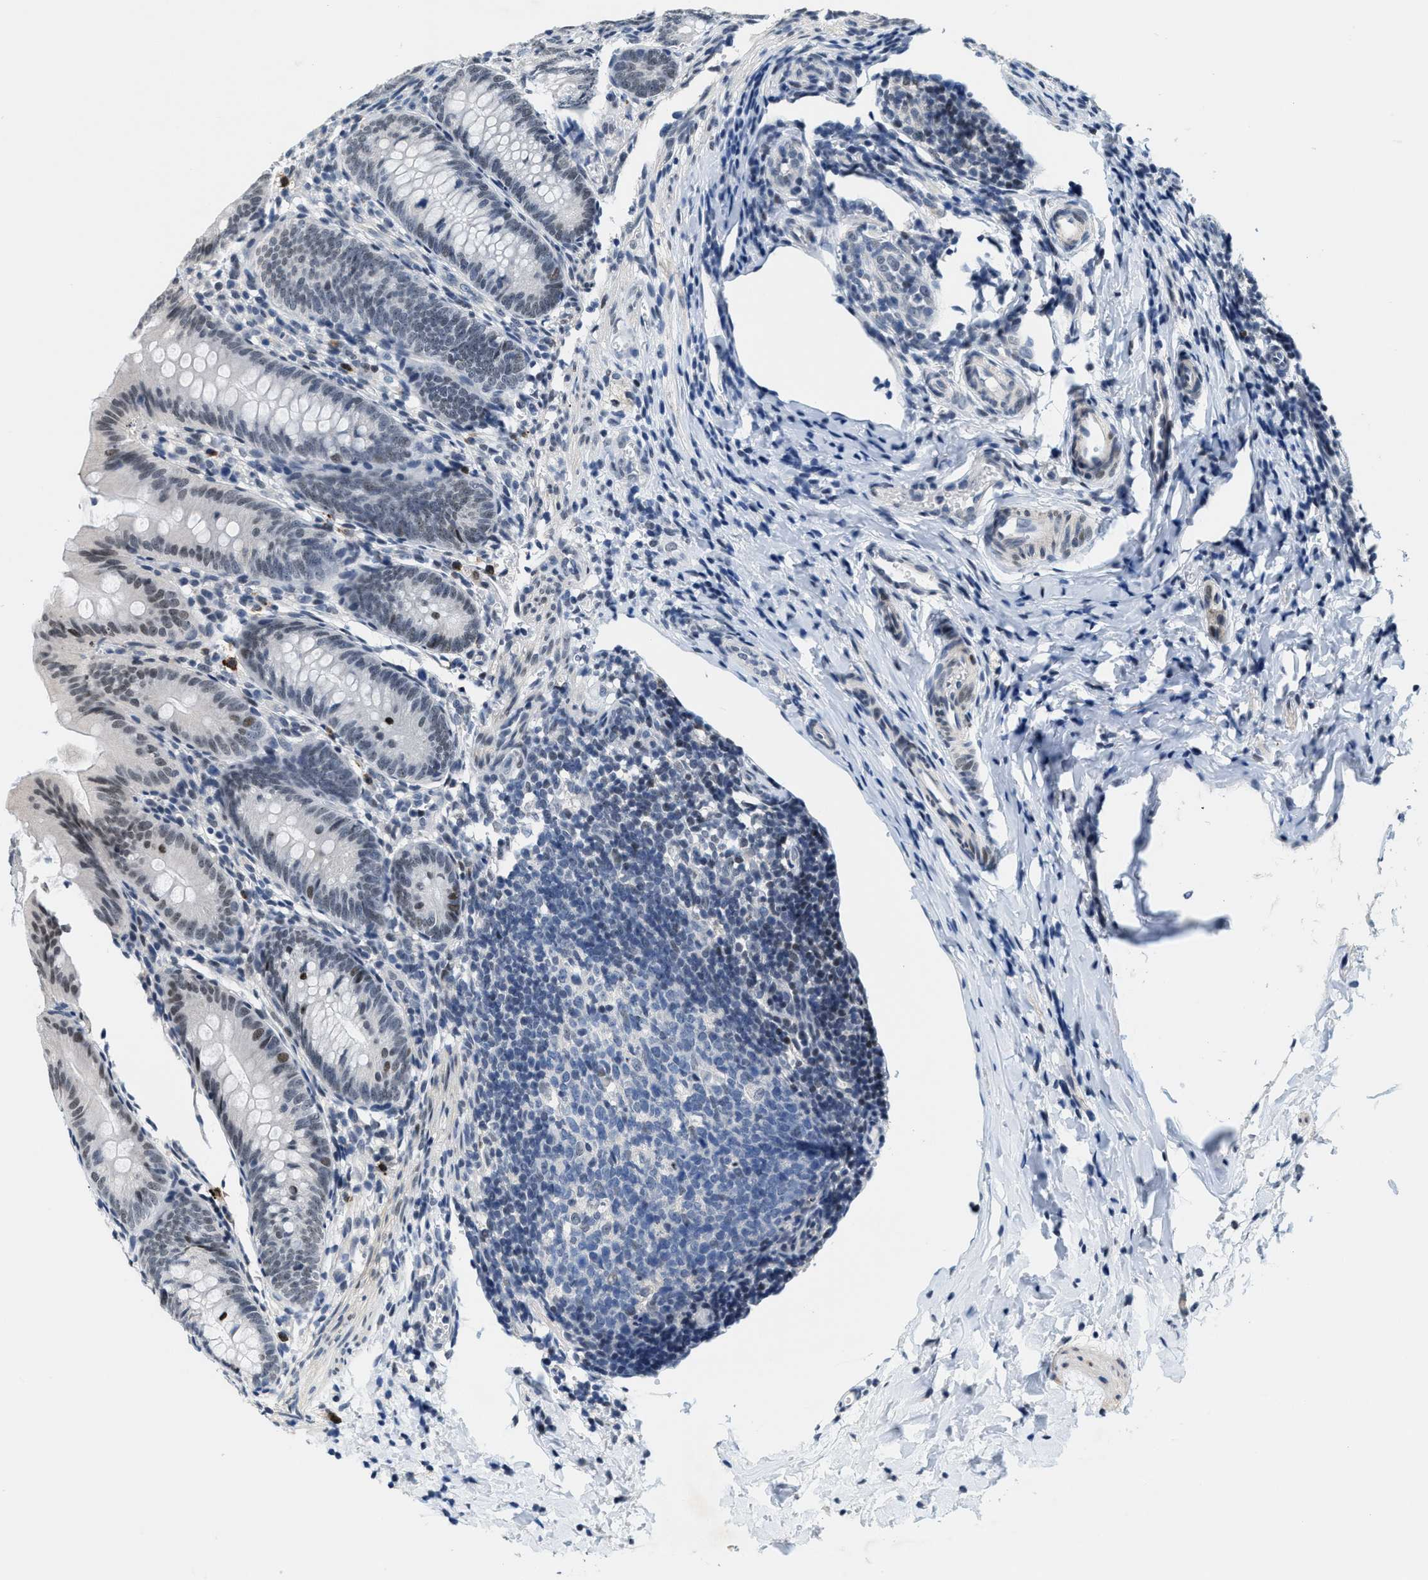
{"staining": {"intensity": "moderate", "quantity": "<25%", "location": "nuclear"}, "tissue": "appendix", "cell_type": "Glandular cells", "image_type": "normal", "snomed": [{"axis": "morphology", "description": "Normal tissue, NOS"}, {"axis": "topography", "description": "Appendix"}], "caption": "This is an image of IHC staining of unremarkable appendix, which shows moderate staining in the nuclear of glandular cells.", "gene": "SETD1B", "patient": {"sex": "male", "age": 1}}